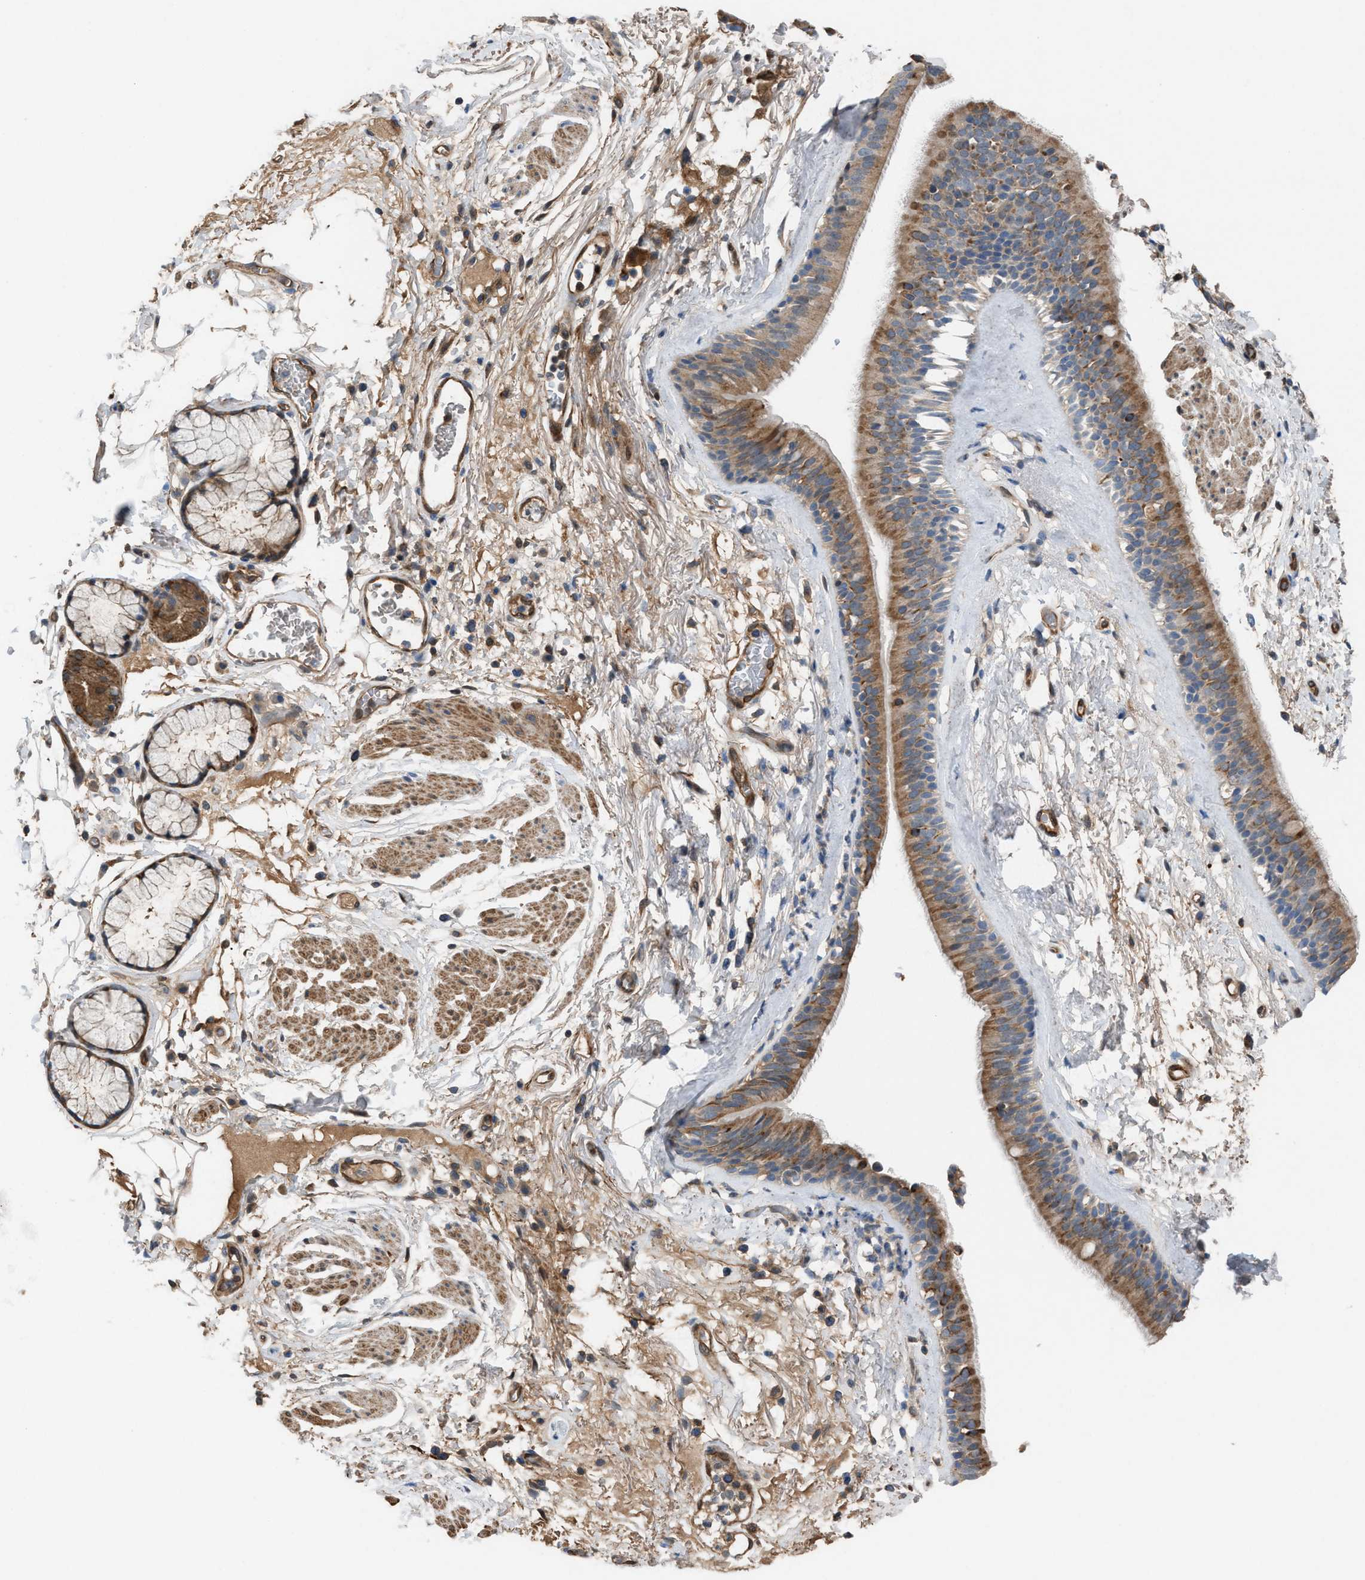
{"staining": {"intensity": "moderate", "quantity": ">75%", "location": "cytoplasmic/membranous"}, "tissue": "bronchus", "cell_type": "Respiratory epithelial cells", "image_type": "normal", "snomed": [{"axis": "morphology", "description": "Normal tissue, NOS"}, {"axis": "topography", "description": "Cartilage tissue"}], "caption": "Immunohistochemistry (IHC) histopathology image of normal bronchus: human bronchus stained using IHC reveals medium levels of moderate protein expression localized specifically in the cytoplasmic/membranous of respiratory epithelial cells, appearing as a cytoplasmic/membranous brown color.", "gene": "TPK1", "patient": {"sex": "female", "age": 63}}